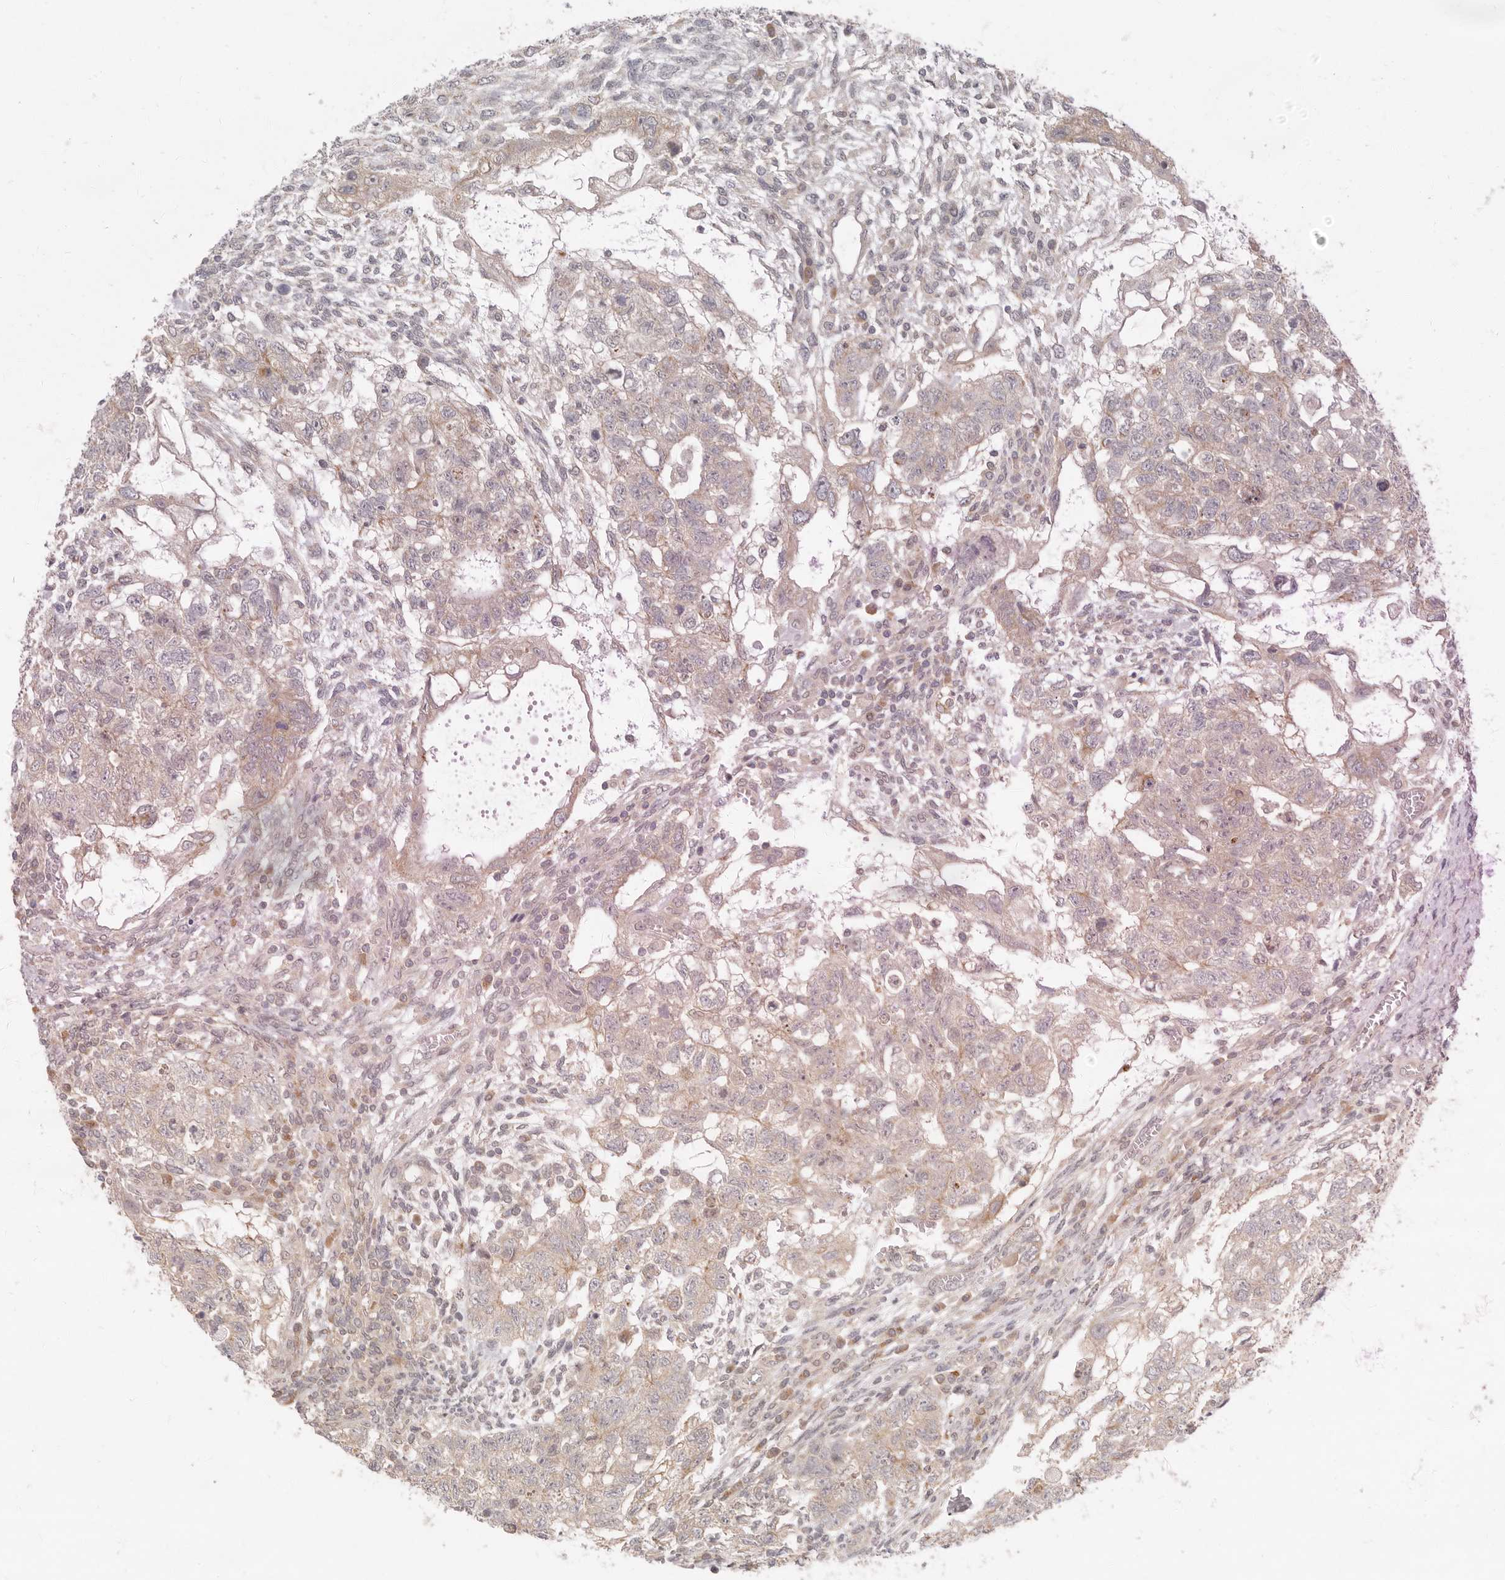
{"staining": {"intensity": "moderate", "quantity": "<25%", "location": "cytoplasmic/membranous"}, "tissue": "testis cancer", "cell_type": "Tumor cells", "image_type": "cancer", "snomed": [{"axis": "morphology", "description": "Carcinoma, Embryonal, NOS"}, {"axis": "topography", "description": "Testis"}], "caption": "DAB (3,3'-diaminobenzidine) immunohistochemical staining of human testis embryonal carcinoma displays moderate cytoplasmic/membranous protein expression in approximately <25% of tumor cells. The staining was performed using DAB (3,3'-diaminobenzidine), with brown indicating positive protein expression. Nuclei are stained blue with hematoxylin.", "gene": "AHDC1", "patient": {"sex": "male", "age": 37}}